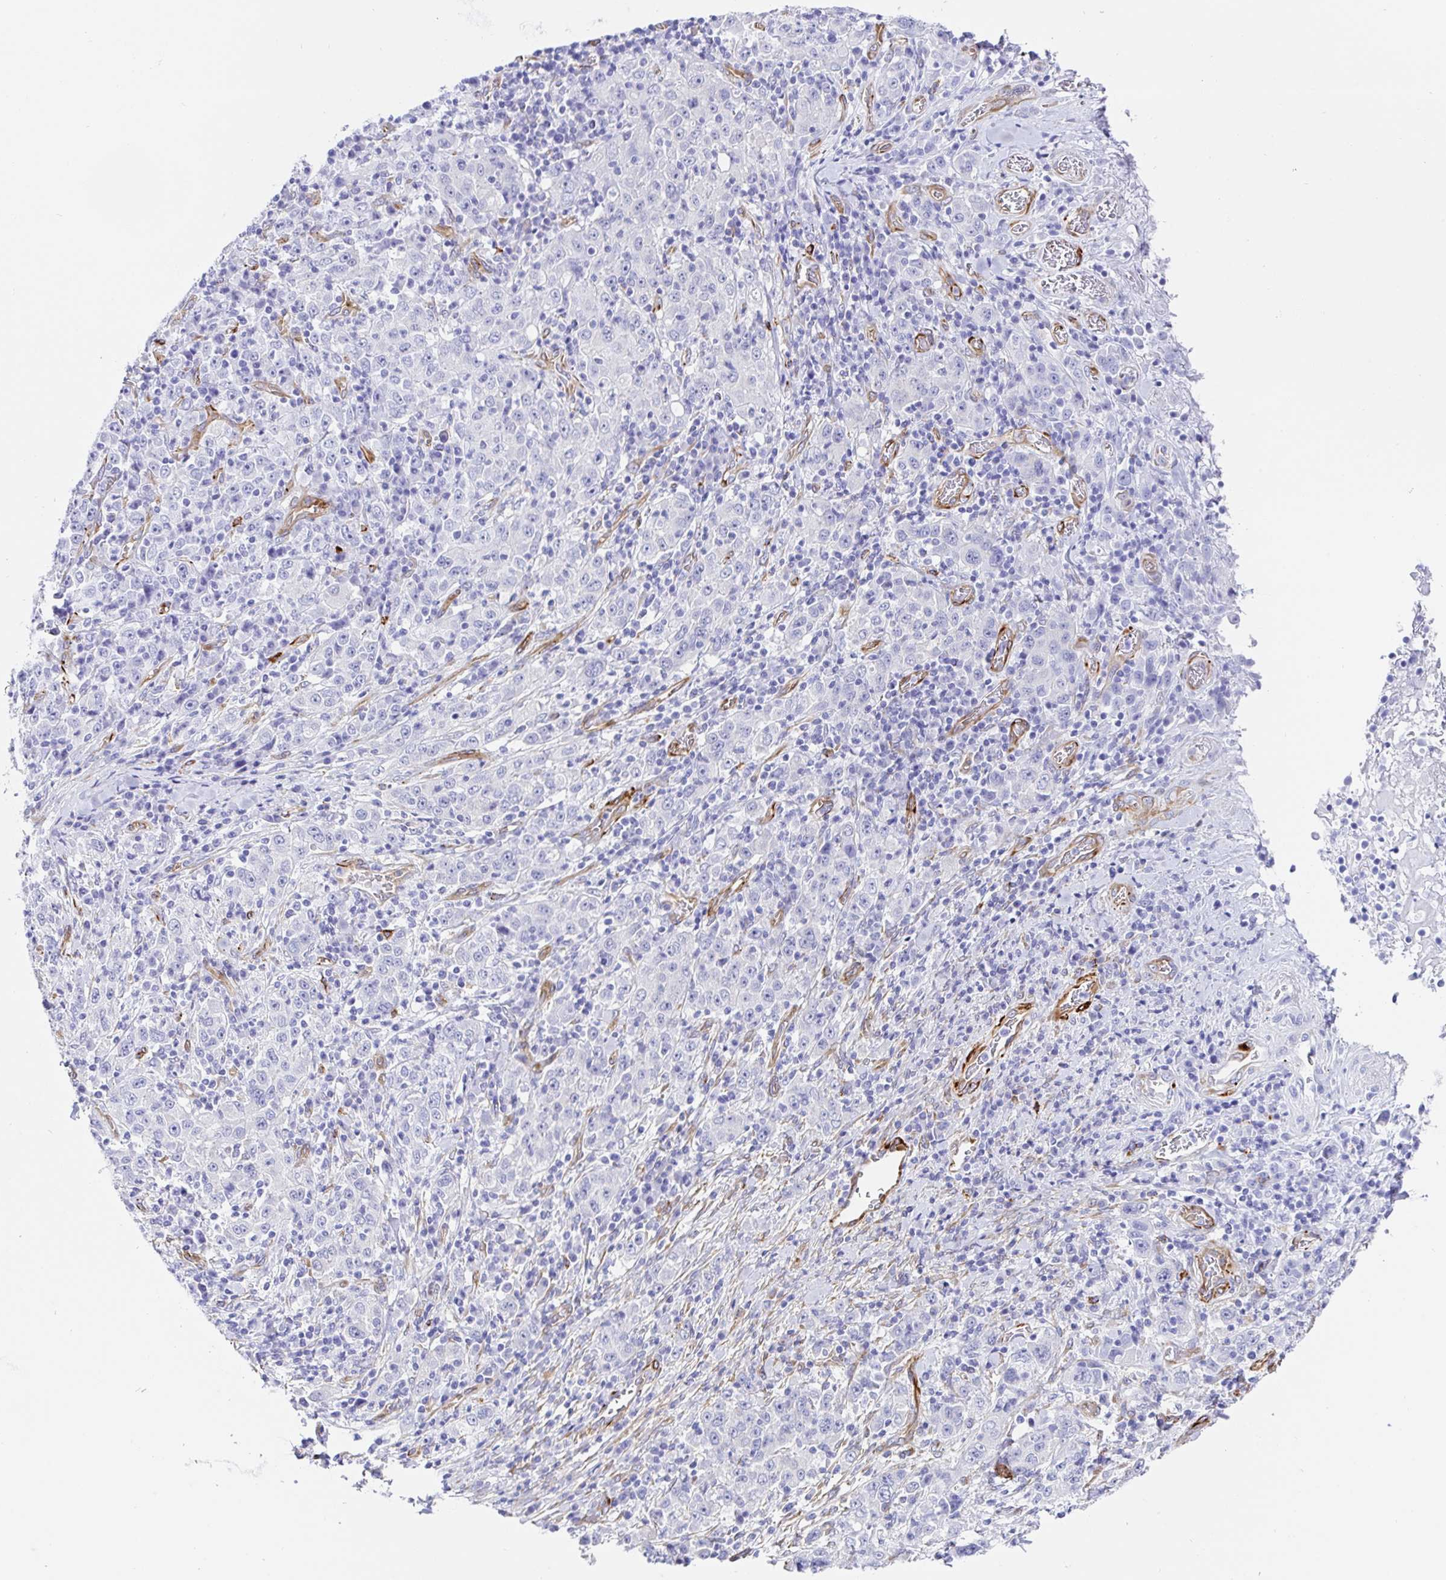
{"staining": {"intensity": "negative", "quantity": "none", "location": "none"}, "tissue": "stomach cancer", "cell_type": "Tumor cells", "image_type": "cancer", "snomed": [{"axis": "morphology", "description": "Normal tissue, NOS"}, {"axis": "morphology", "description": "Adenocarcinoma, NOS"}, {"axis": "topography", "description": "Stomach, upper"}, {"axis": "topography", "description": "Stomach"}], "caption": "Photomicrograph shows no significant protein staining in tumor cells of stomach adenocarcinoma. Nuclei are stained in blue.", "gene": "DOCK1", "patient": {"sex": "male", "age": 59}}